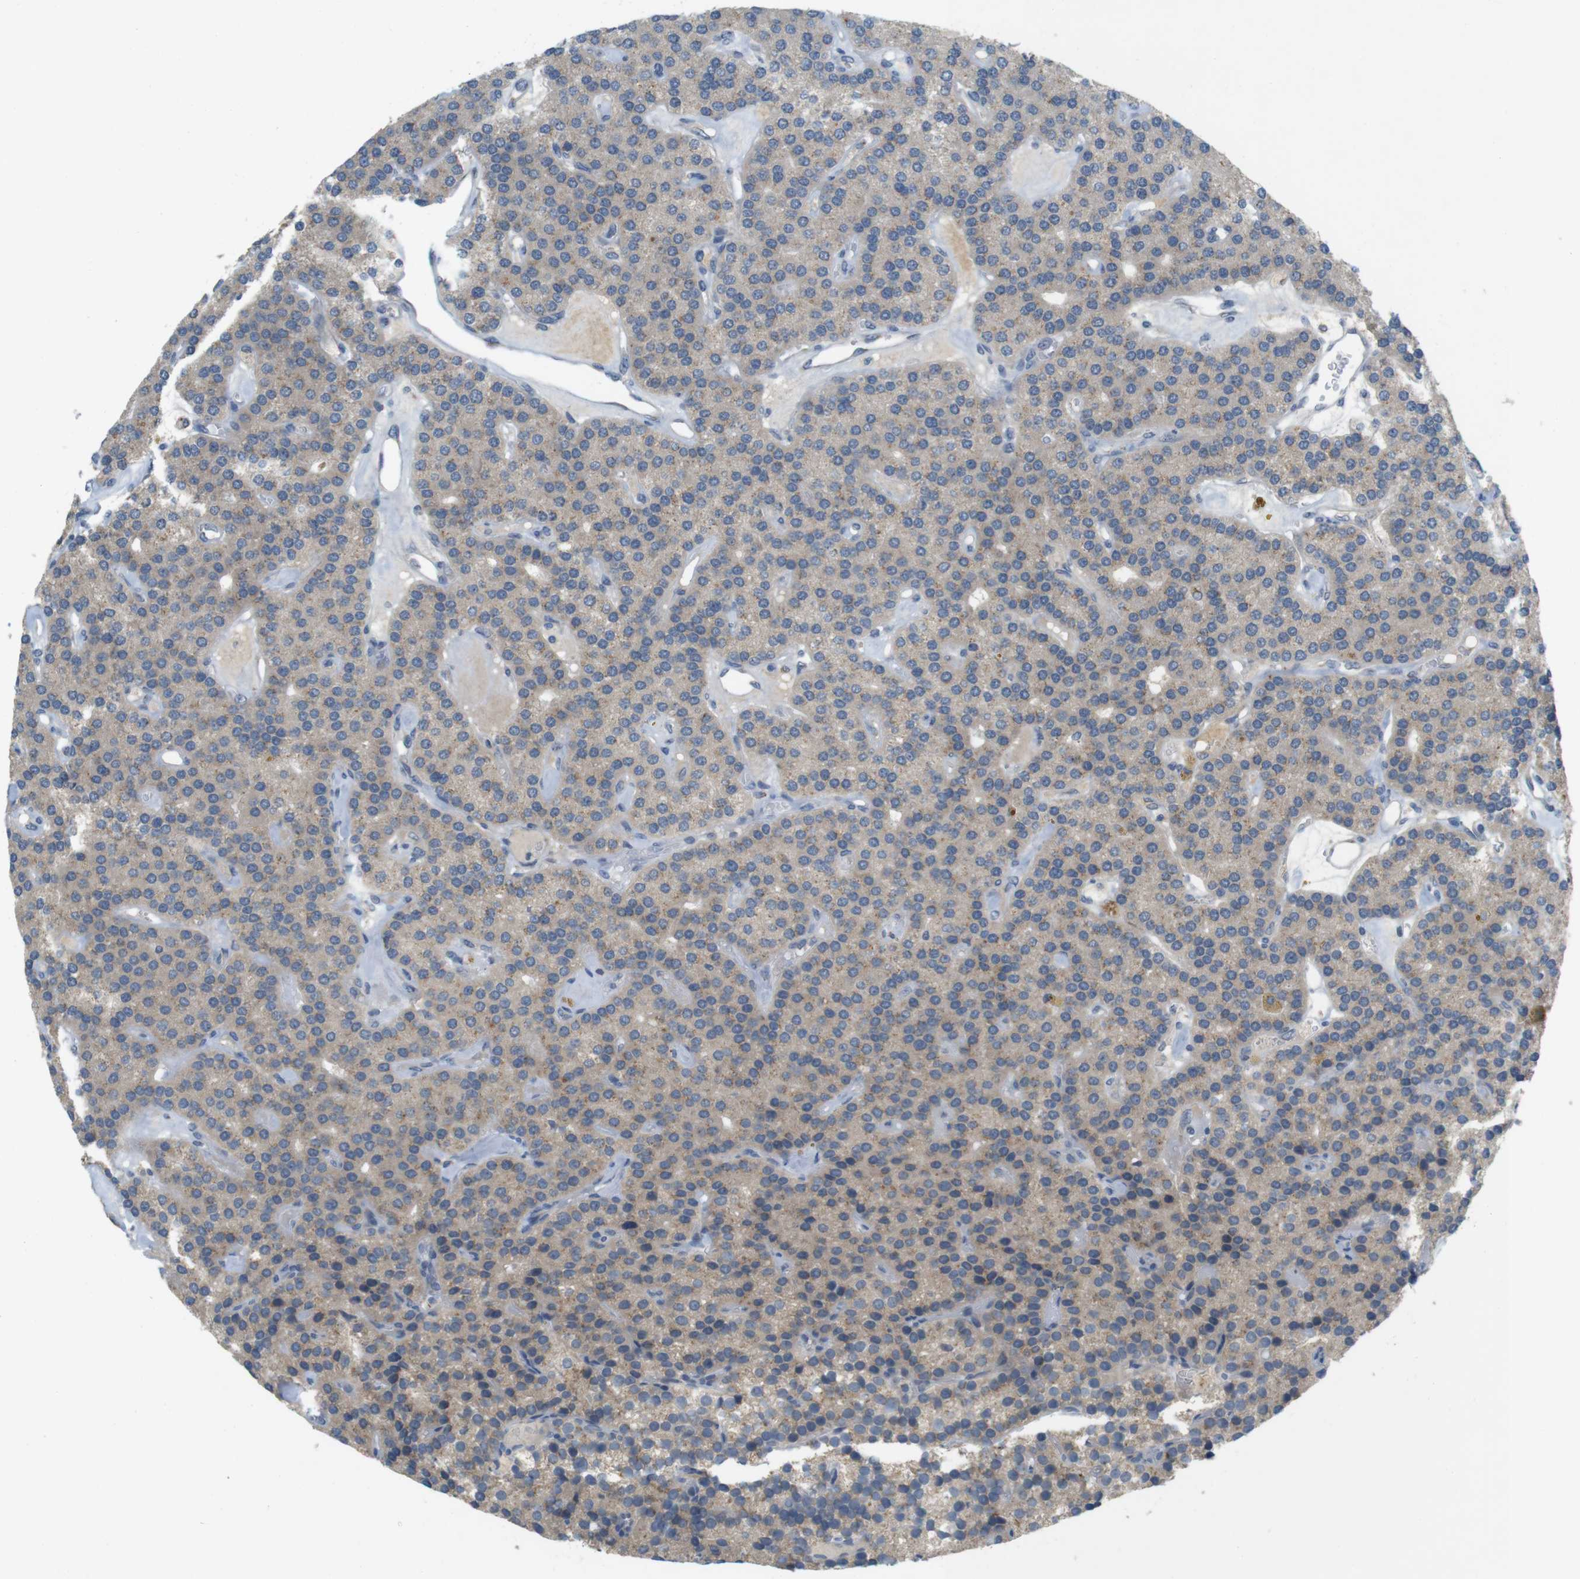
{"staining": {"intensity": "moderate", "quantity": ">75%", "location": "cytoplasmic/membranous"}, "tissue": "parathyroid gland", "cell_type": "Glandular cells", "image_type": "normal", "snomed": [{"axis": "morphology", "description": "Normal tissue, NOS"}, {"axis": "morphology", "description": "Adenoma, NOS"}, {"axis": "topography", "description": "Parathyroid gland"}], "caption": "An image showing moderate cytoplasmic/membranous staining in about >75% of glandular cells in unremarkable parathyroid gland, as visualized by brown immunohistochemical staining.", "gene": "YIPF3", "patient": {"sex": "female", "age": 86}}